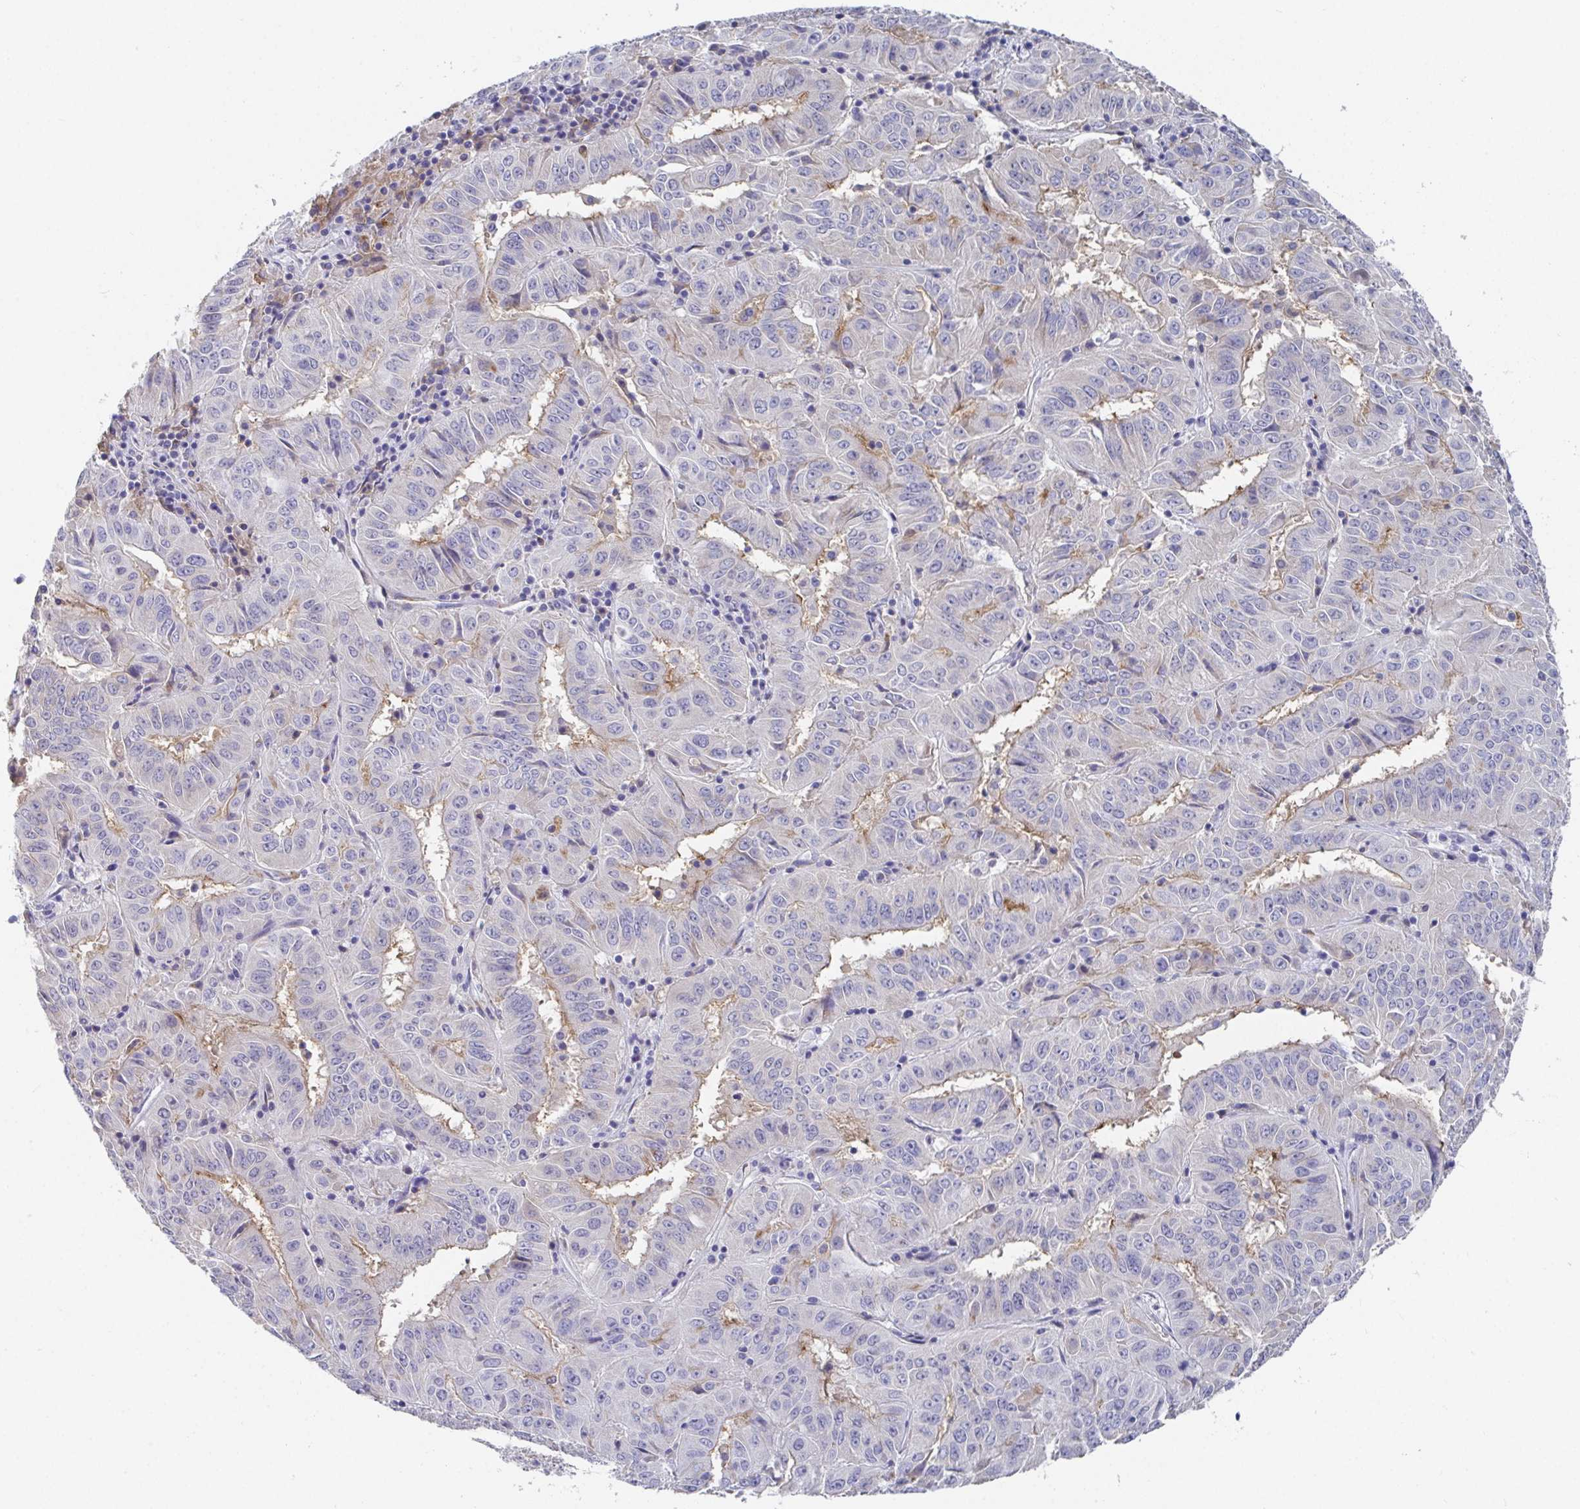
{"staining": {"intensity": "weak", "quantity": "<25%", "location": "cytoplasmic/membranous"}, "tissue": "pancreatic cancer", "cell_type": "Tumor cells", "image_type": "cancer", "snomed": [{"axis": "morphology", "description": "Adenocarcinoma, NOS"}, {"axis": "topography", "description": "Pancreas"}], "caption": "Immunohistochemistry (IHC) histopathology image of human pancreatic cancer (adenocarcinoma) stained for a protein (brown), which demonstrates no expression in tumor cells.", "gene": "TAS2R39", "patient": {"sex": "male", "age": 63}}